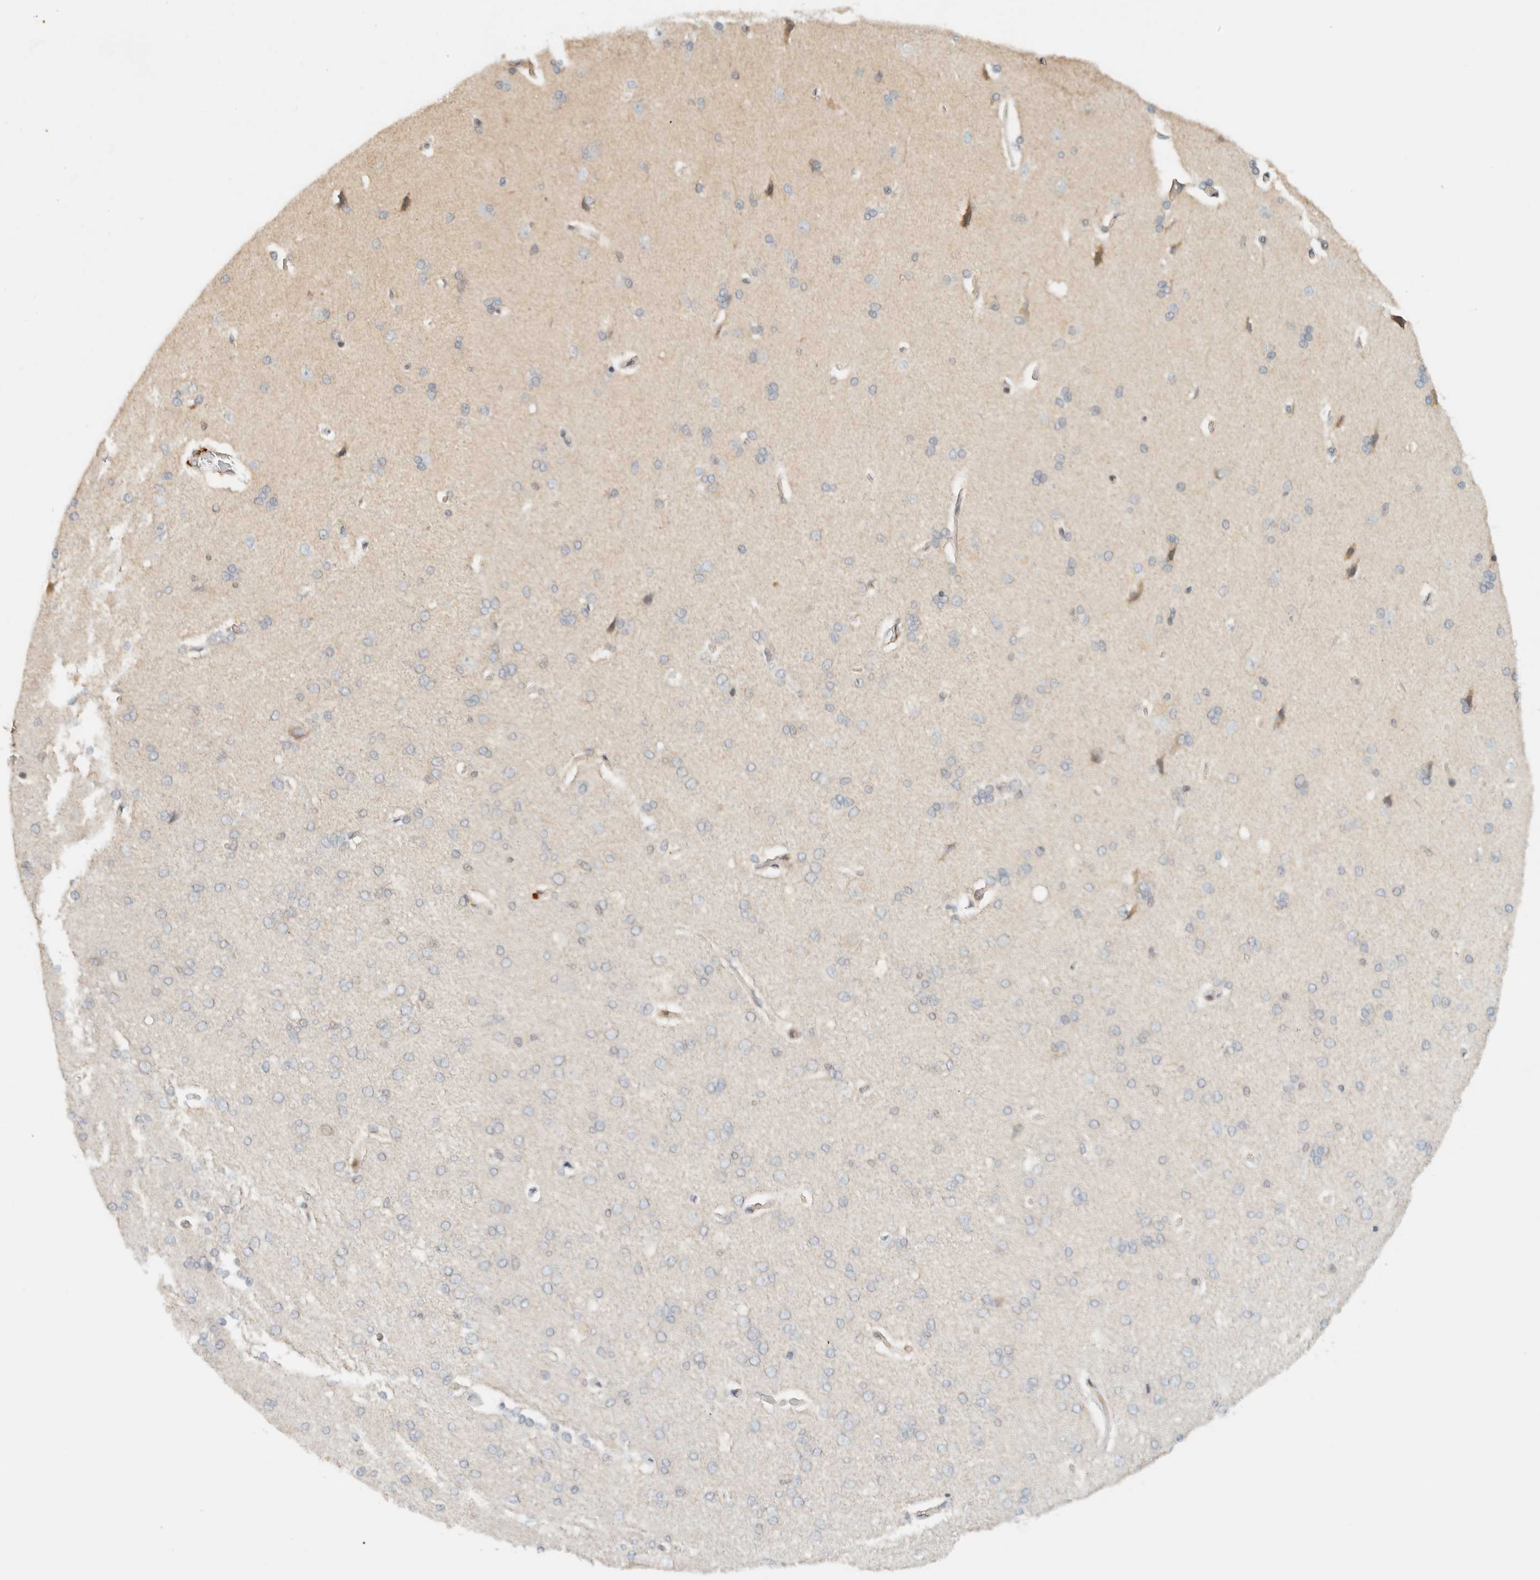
{"staining": {"intensity": "negative", "quantity": "none", "location": "none"}, "tissue": "cerebral cortex", "cell_type": "Endothelial cells", "image_type": "normal", "snomed": [{"axis": "morphology", "description": "Normal tissue, NOS"}, {"axis": "topography", "description": "Cerebral cortex"}], "caption": "IHC of unremarkable human cerebral cortex exhibits no staining in endothelial cells. Brightfield microscopy of immunohistochemistry (IHC) stained with DAB (3,3'-diaminobenzidine) (brown) and hematoxylin (blue), captured at high magnification.", "gene": "ARFGEF1", "patient": {"sex": "male", "age": 62}}